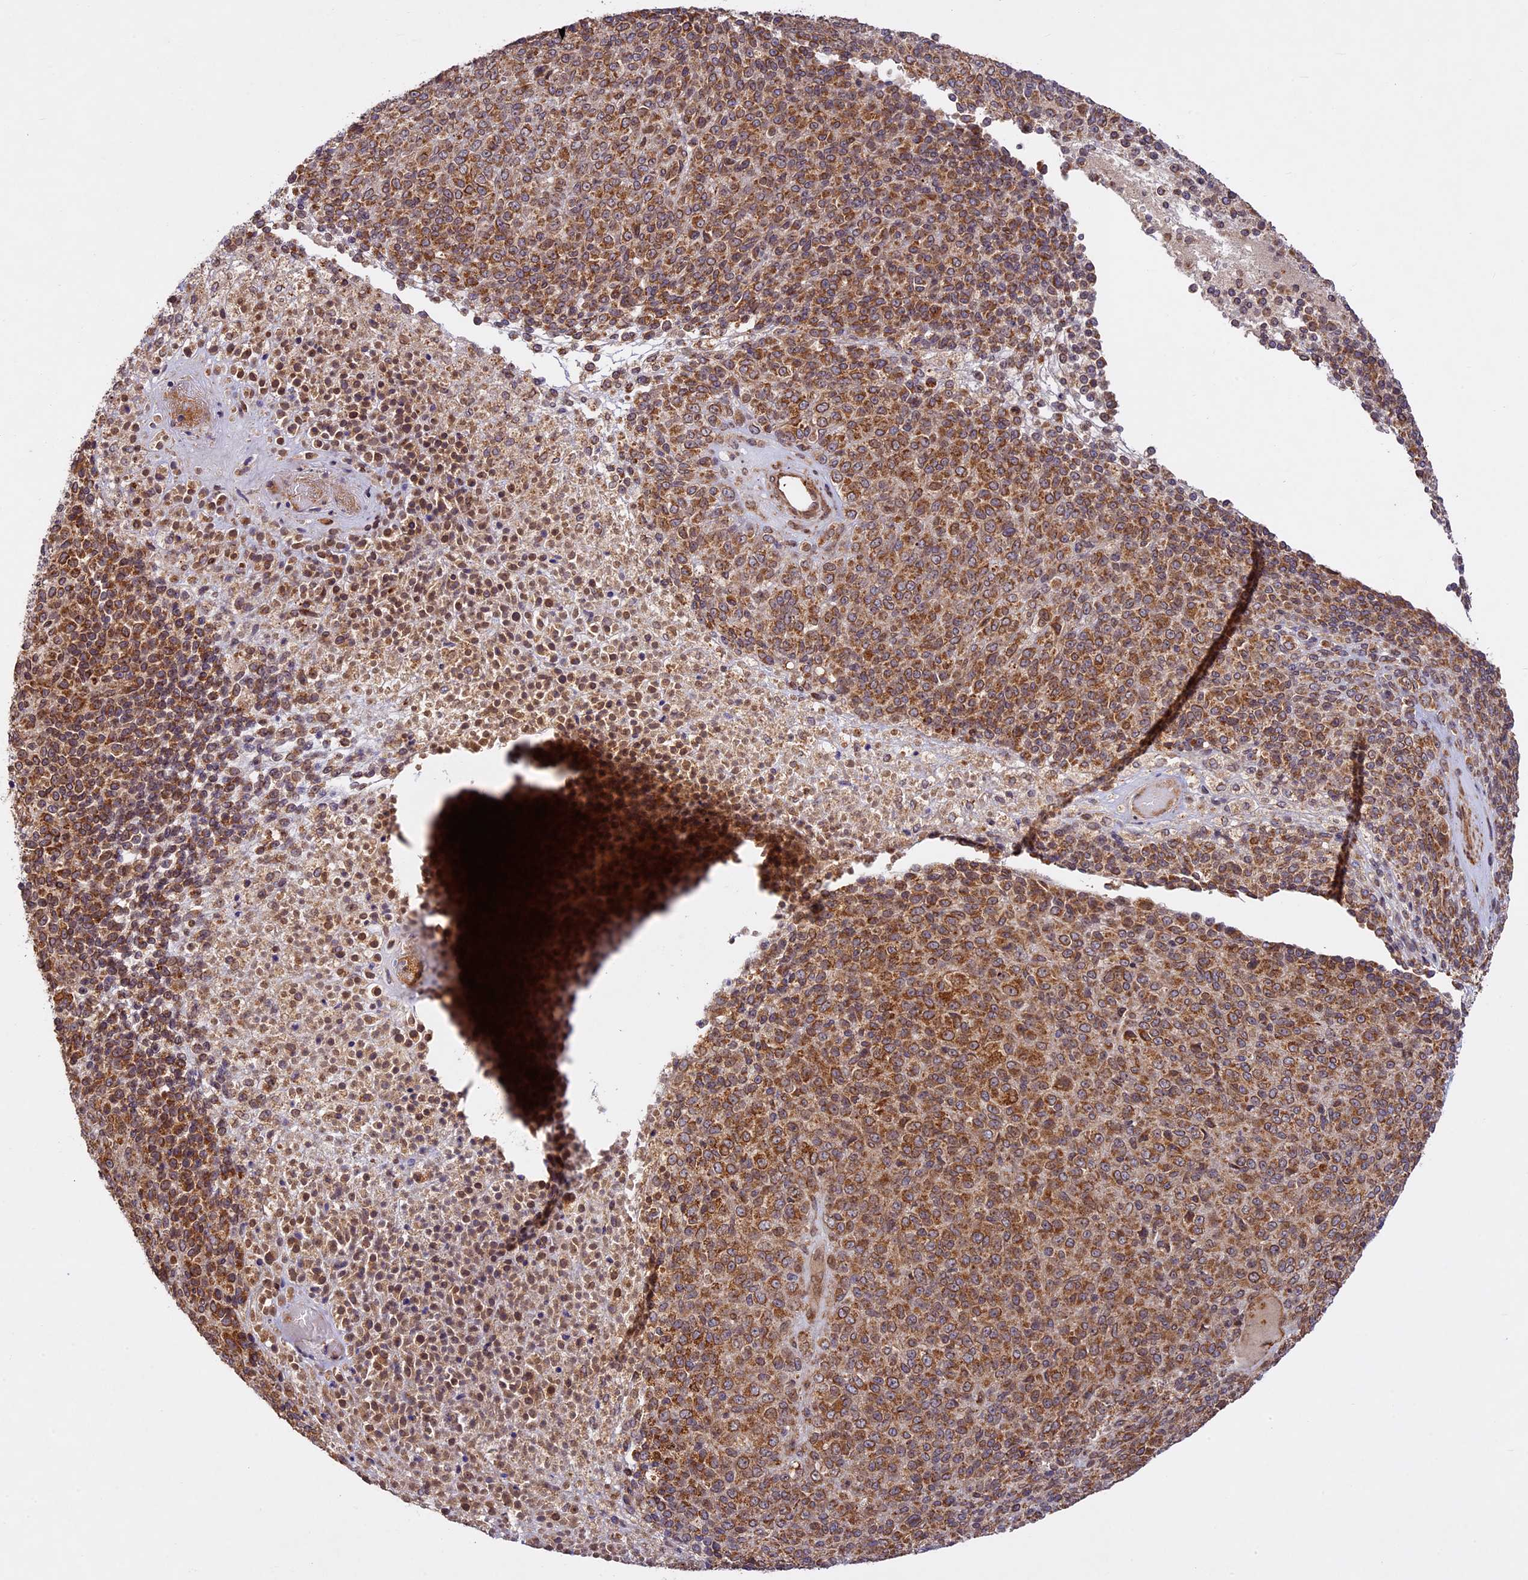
{"staining": {"intensity": "moderate", "quantity": ">75%", "location": "cytoplasmic/membranous"}, "tissue": "melanoma", "cell_type": "Tumor cells", "image_type": "cancer", "snomed": [{"axis": "morphology", "description": "Malignant melanoma, Metastatic site"}, {"axis": "topography", "description": "Brain"}], "caption": "A brown stain labels moderate cytoplasmic/membranous staining of a protein in malignant melanoma (metastatic site) tumor cells.", "gene": "DGKH", "patient": {"sex": "female", "age": 56}}